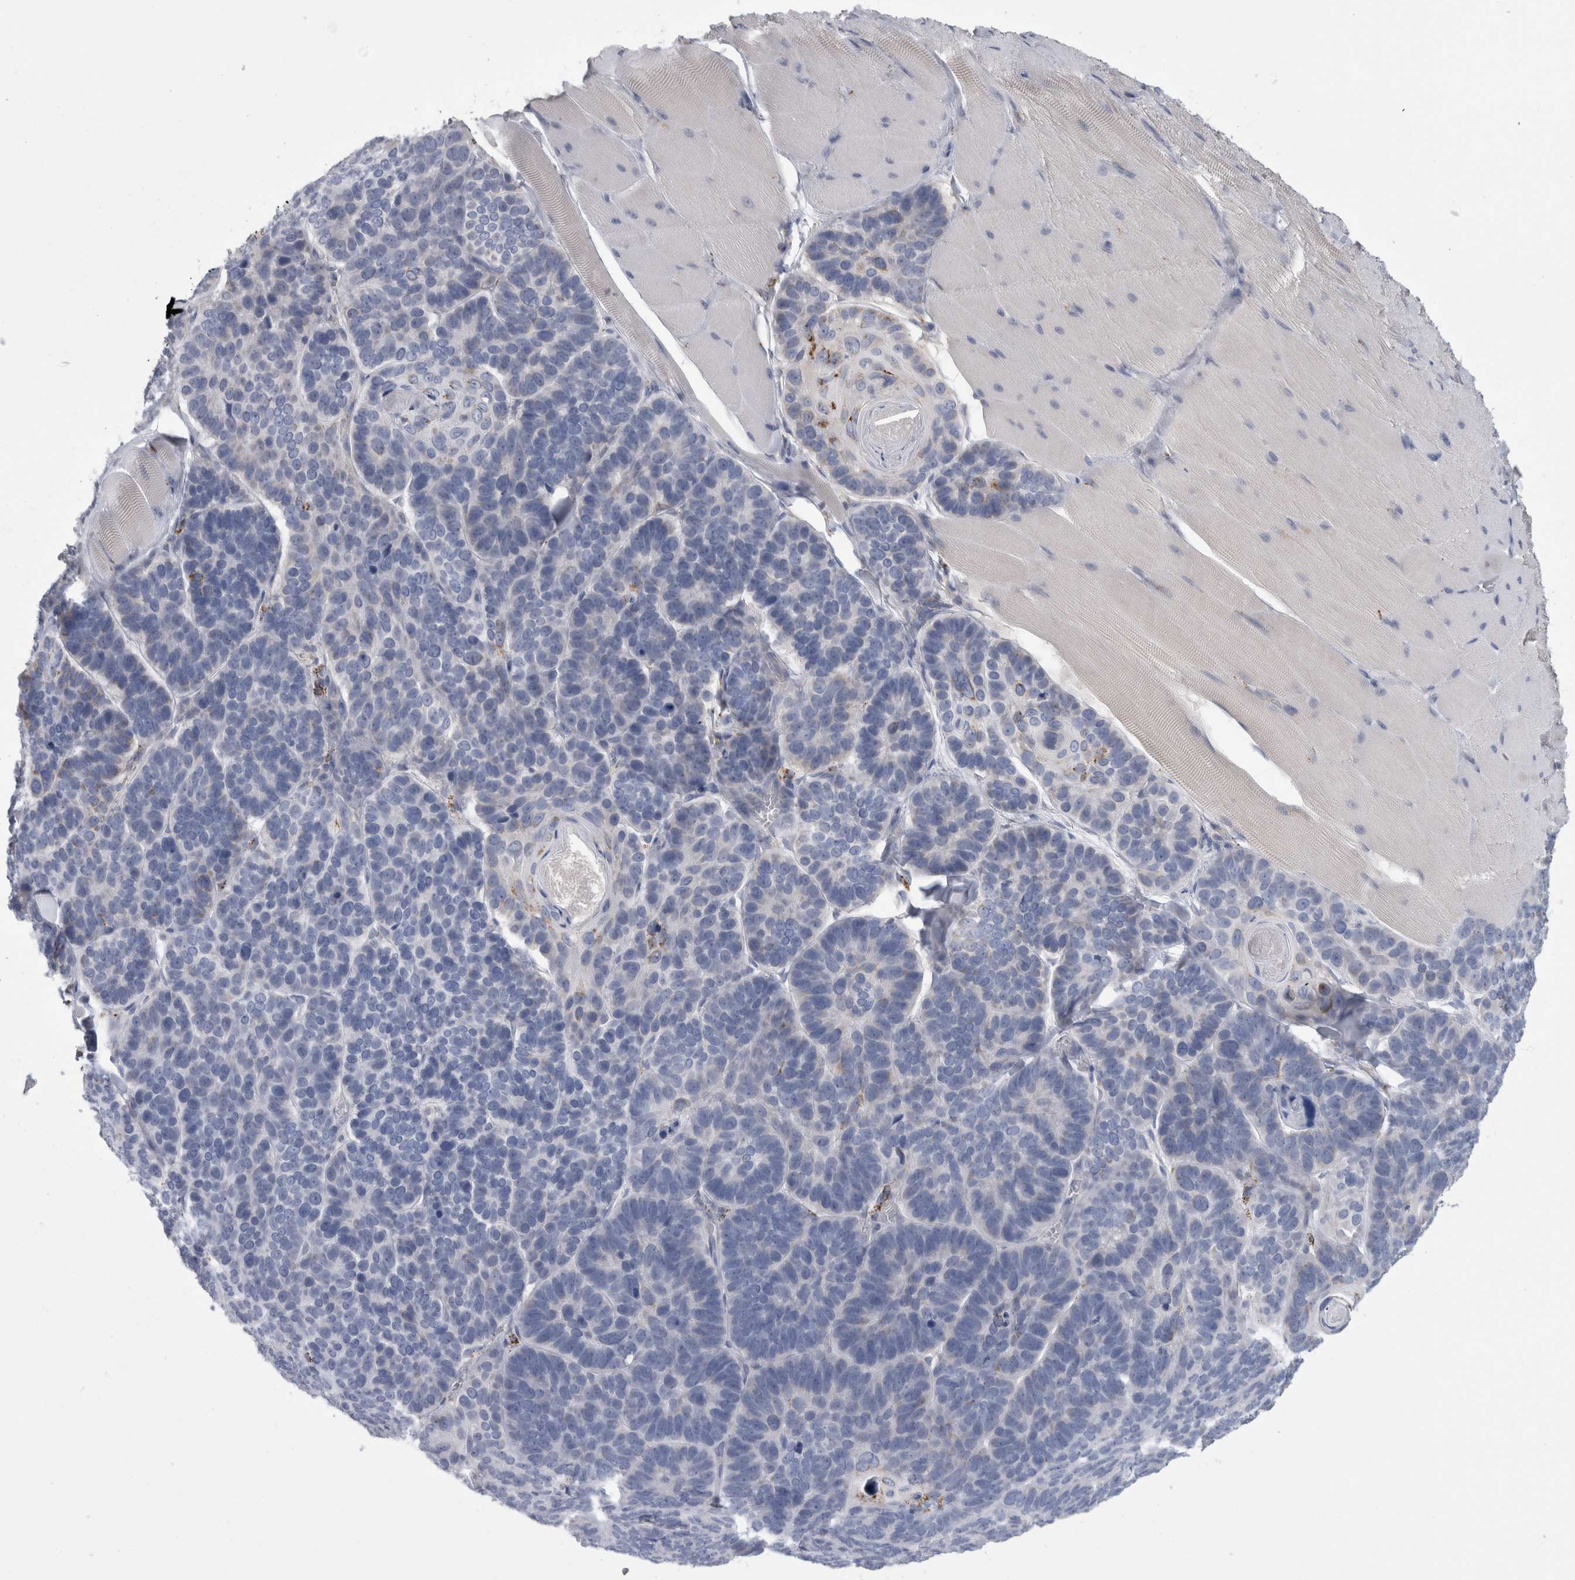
{"staining": {"intensity": "negative", "quantity": "none", "location": "none"}, "tissue": "skin cancer", "cell_type": "Tumor cells", "image_type": "cancer", "snomed": [{"axis": "morphology", "description": "Basal cell carcinoma"}, {"axis": "topography", "description": "Skin"}], "caption": "Protein analysis of skin cancer reveals no significant positivity in tumor cells.", "gene": "GATM", "patient": {"sex": "male", "age": 62}}